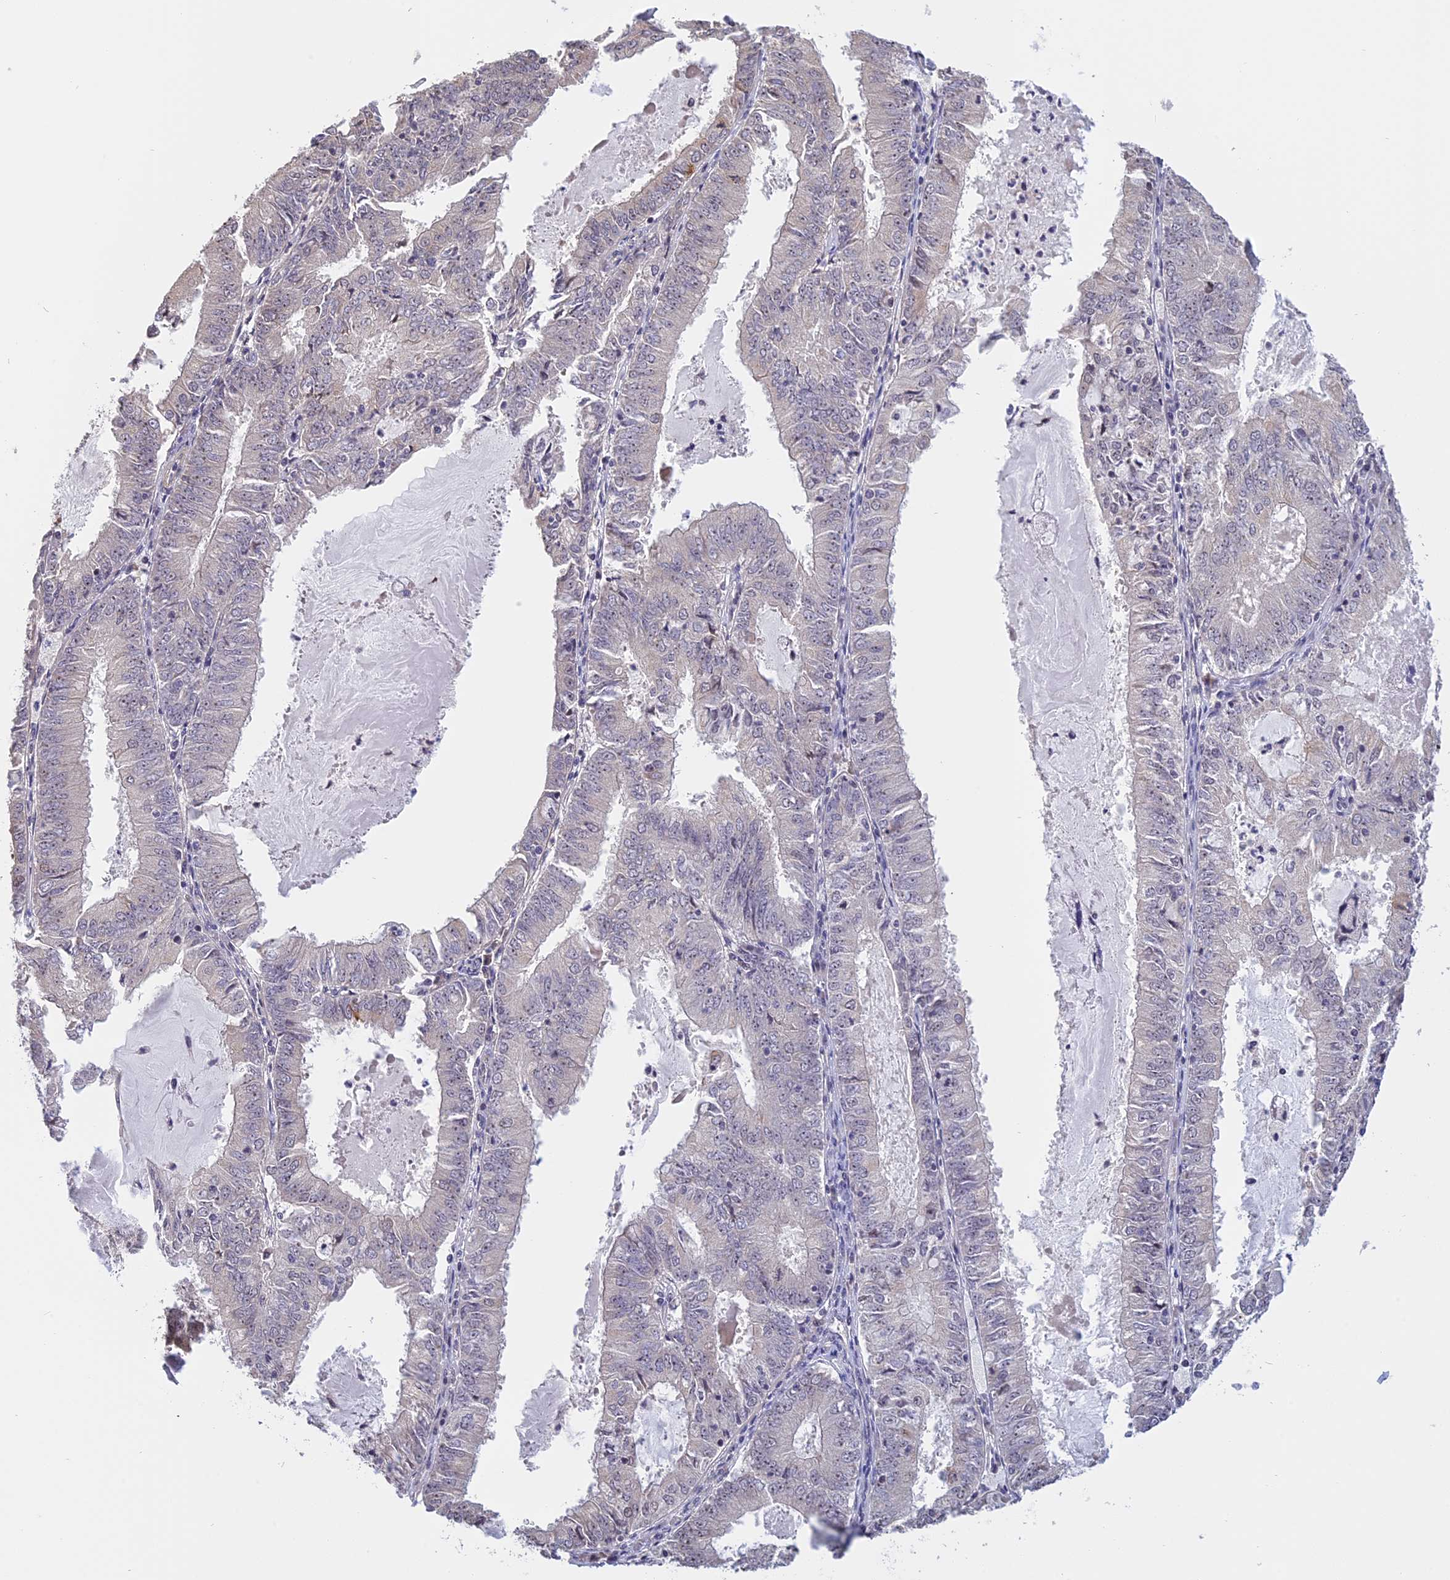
{"staining": {"intensity": "negative", "quantity": "none", "location": "none"}, "tissue": "endometrial cancer", "cell_type": "Tumor cells", "image_type": "cancer", "snomed": [{"axis": "morphology", "description": "Adenocarcinoma, NOS"}, {"axis": "topography", "description": "Endometrium"}], "caption": "Endometrial cancer was stained to show a protein in brown. There is no significant staining in tumor cells.", "gene": "MGA", "patient": {"sex": "female", "age": 57}}